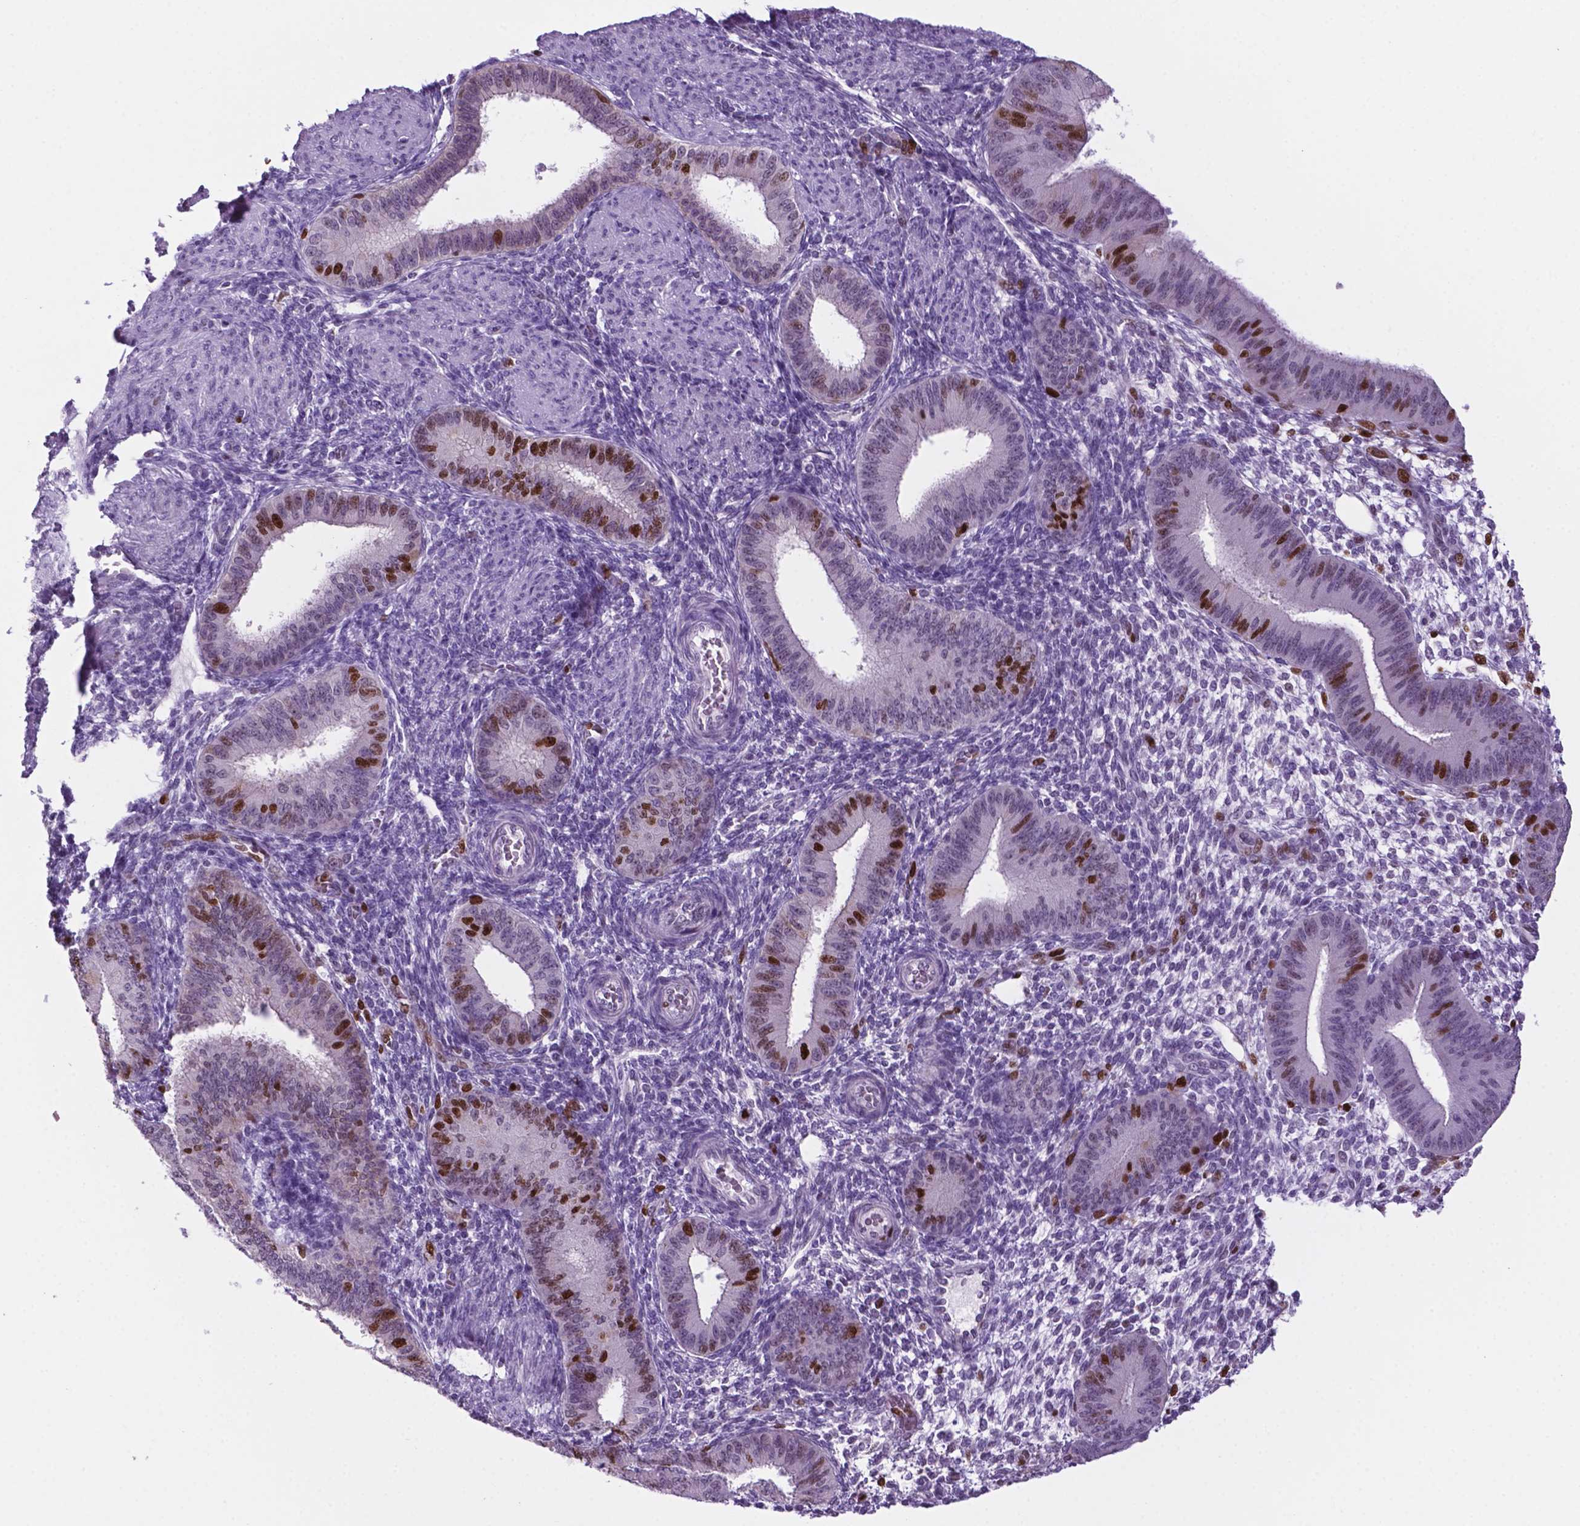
{"staining": {"intensity": "strong", "quantity": "<25%", "location": "nuclear"}, "tissue": "endometrium", "cell_type": "Cells in endometrial stroma", "image_type": "normal", "snomed": [{"axis": "morphology", "description": "Normal tissue, NOS"}, {"axis": "topography", "description": "Endometrium"}], "caption": "About <25% of cells in endometrial stroma in unremarkable endometrium reveal strong nuclear protein positivity as visualized by brown immunohistochemical staining.", "gene": "NCAPH2", "patient": {"sex": "female", "age": 39}}